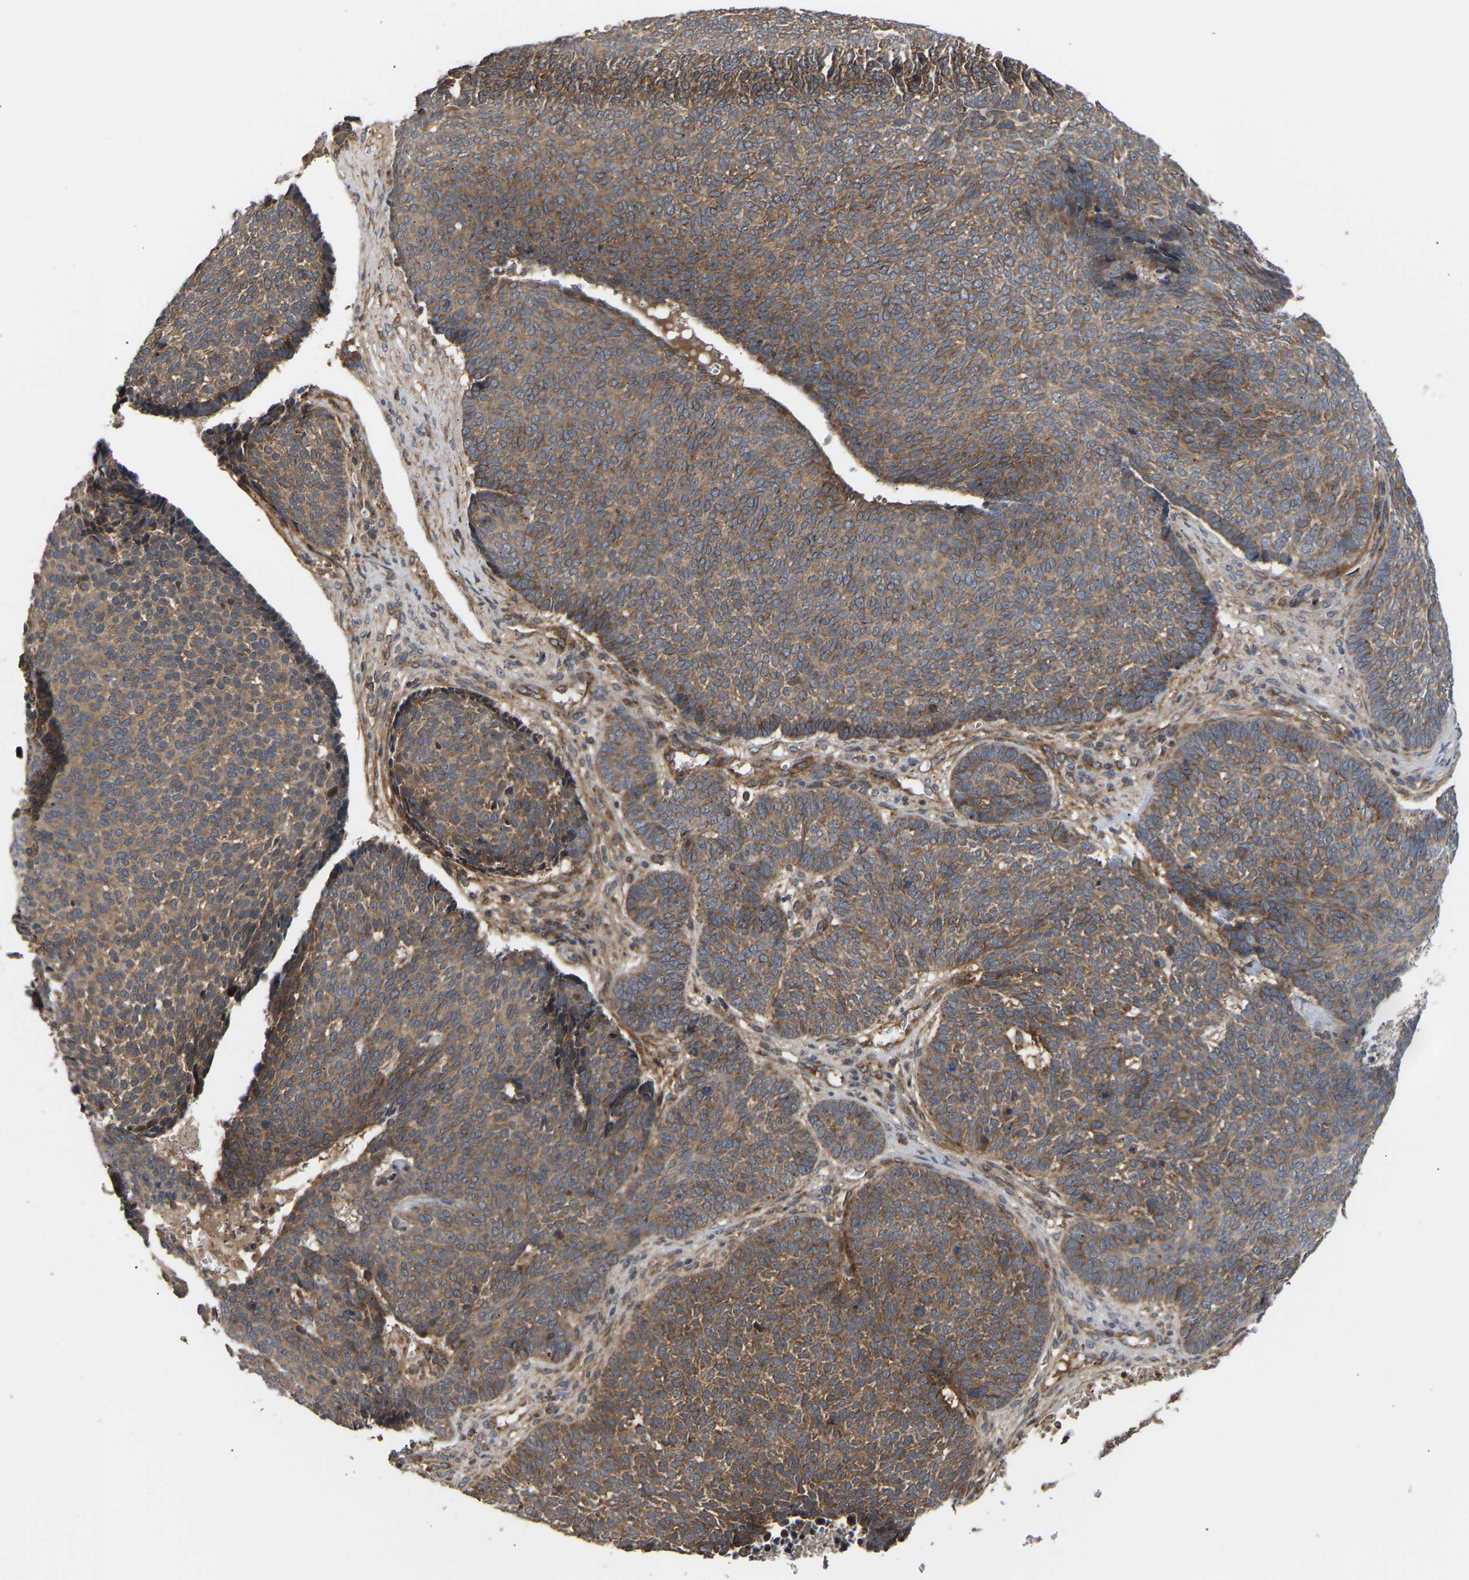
{"staining": {"intensity": "moderate", "quantity": ">75%", "location": "cytoplasmic/membranous"}, "tissue": "skin cancer", "cell_type": "Tumor cells", "image_type": "cancer", "snomed": [{"axis": "morphology", "description": "Basal cell carcinoma"}, {"axis": "topography", "description": "Skin"}], "caption": "Human skin basal cell carcinoma stained for a protein (brown) shows moderate cytoplasmic/membranous positive positivity in about >75% of tumor cells.", "gene": "STAU1", "patient": {"sex": "male", "age": 84}}